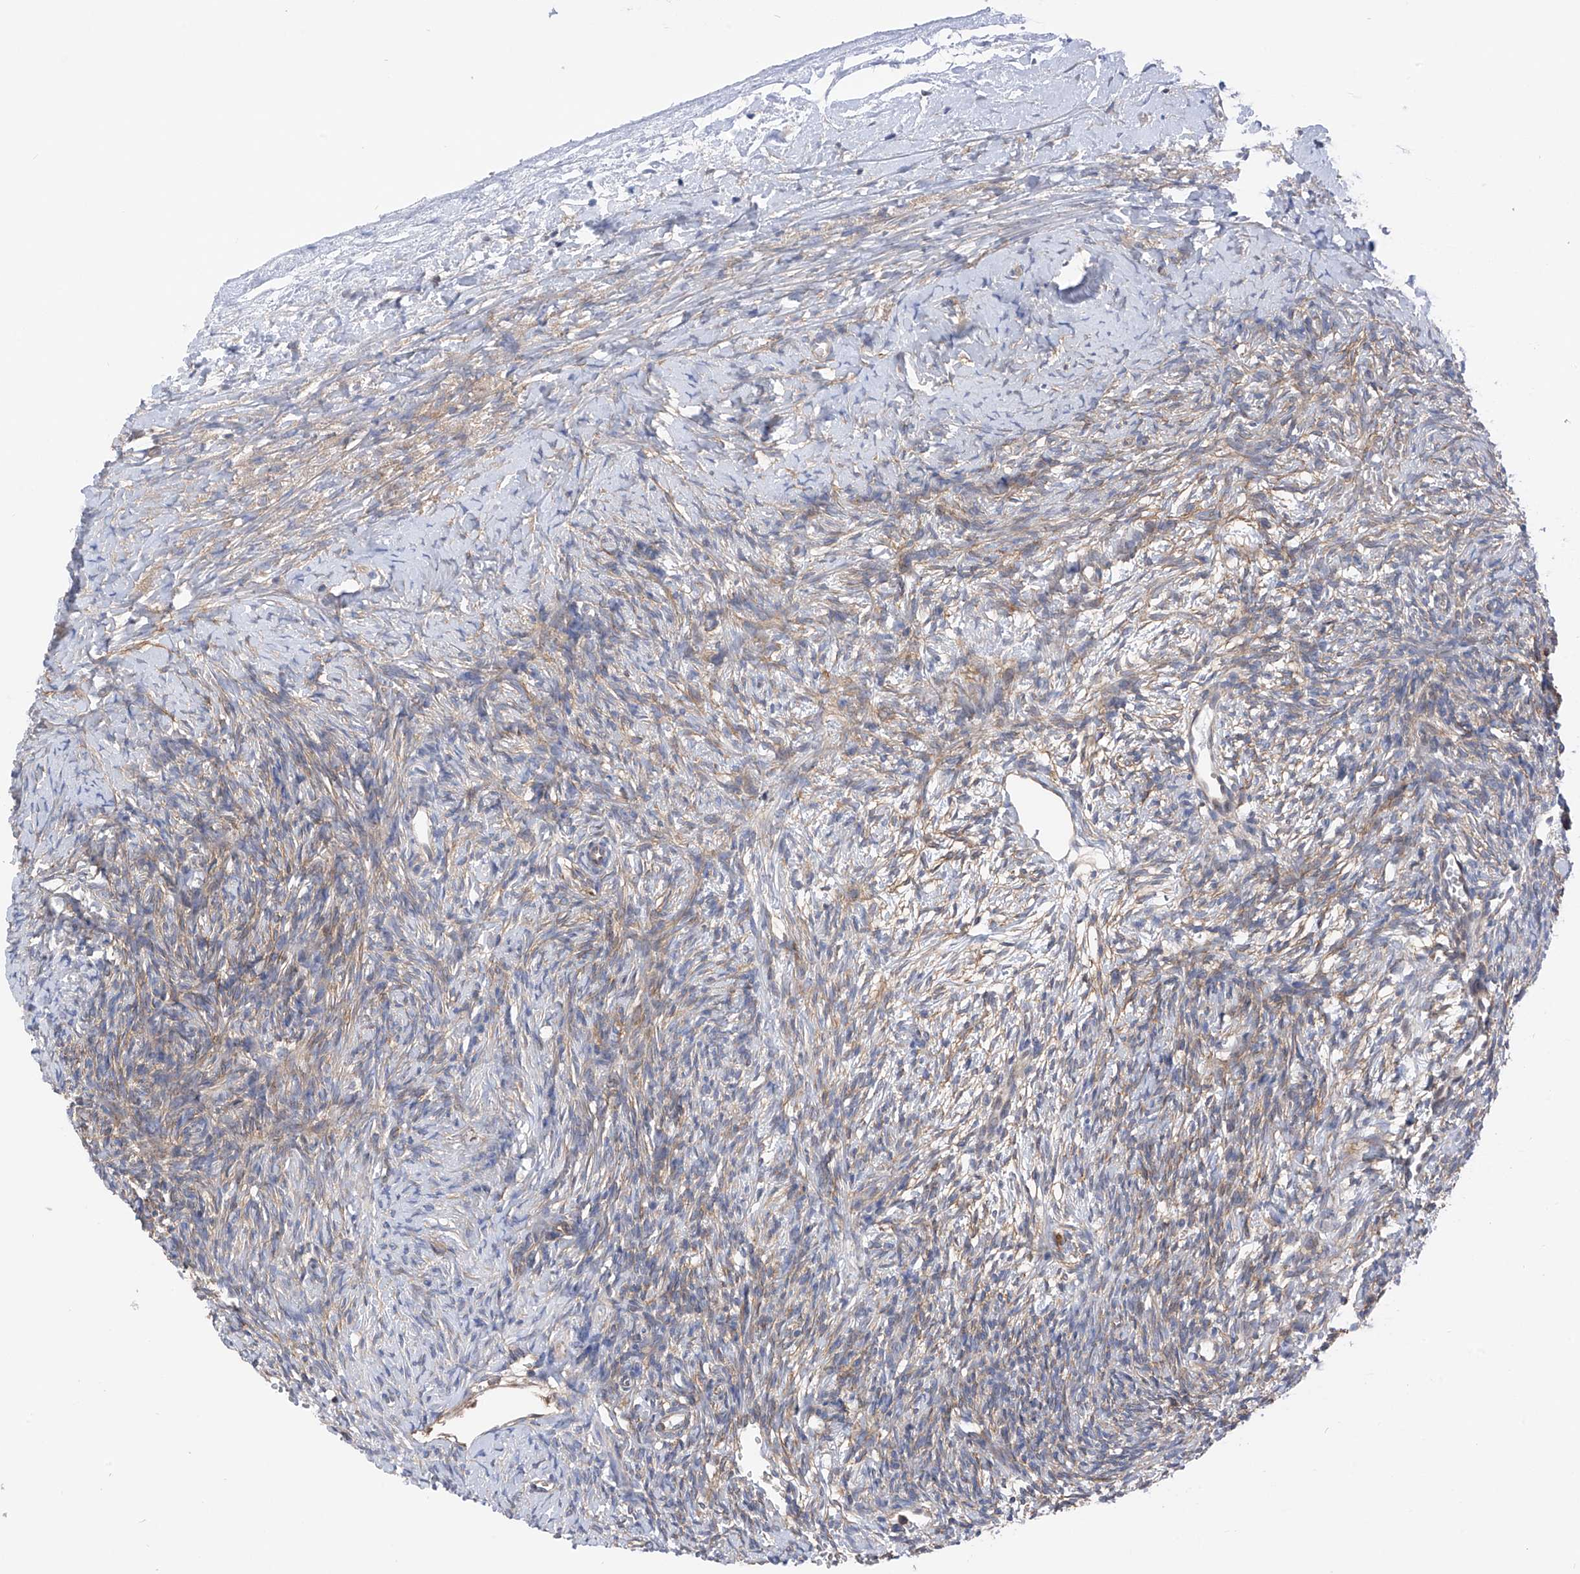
{"staining": {"intensity": "weak", "quantity": "25%-75%", "location": "cytoplasmic/membranous"}, "tissue": "ovary", "cell_type": "Ovarian stroma cells", "image_type": "normal", "snomed": [{"axis": "morphology", "description": "Normal tissue, NOS"}, {"axis": "morphology", "description": "Developmental malformation"}, {"axis": "topography", "description": "Ovary"}], "caption": "Protein expression by IHC shows weak cytoplasmic/membranous expression in about 25%-75% of ovarian stroma cells in benign ovary.", "gene": "CHPF", "patient": {"sex": "female", "age": 39}}